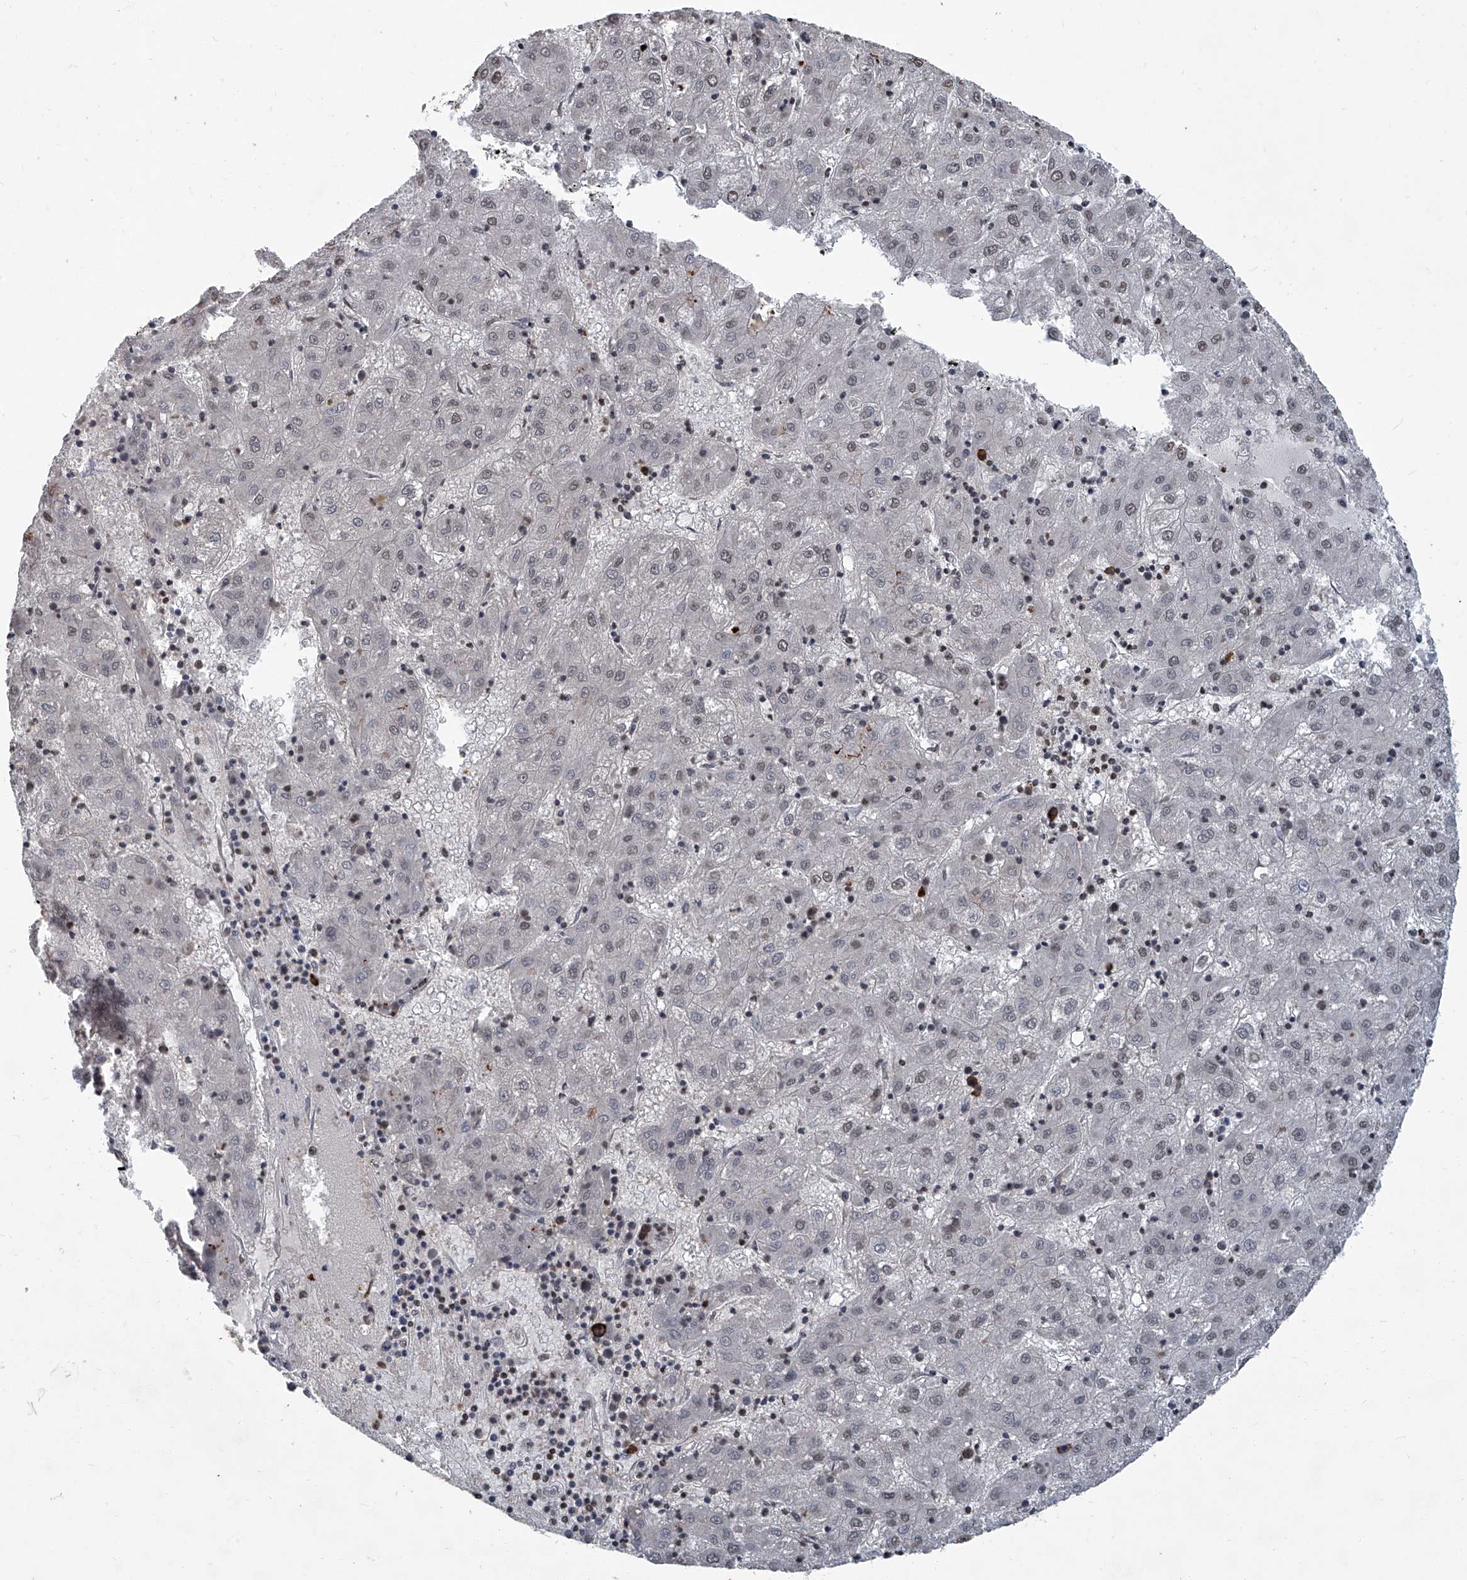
{"staining": {"intensity": "weak", "quantity": "<25%", "location": "nuclear"}, "tissue": "liver cancer", "cell_type": "Tumor cells", "image_type": "cancer", "snomed": [{"axis": "morphology", "description": "Carcinoma, Hepatocellular, NOS"}, {"axis": "topography", "description": "Liver"}], "caption": "High magnification brightfield microscopy of hepatocellular carcinoma (liver) stained with DAB (brown) and counterstained with hematoxylin (blue): tumor cells show no significant staining.", "gene": "GPR132", "patient": {"sex": "male", "age": 72}}